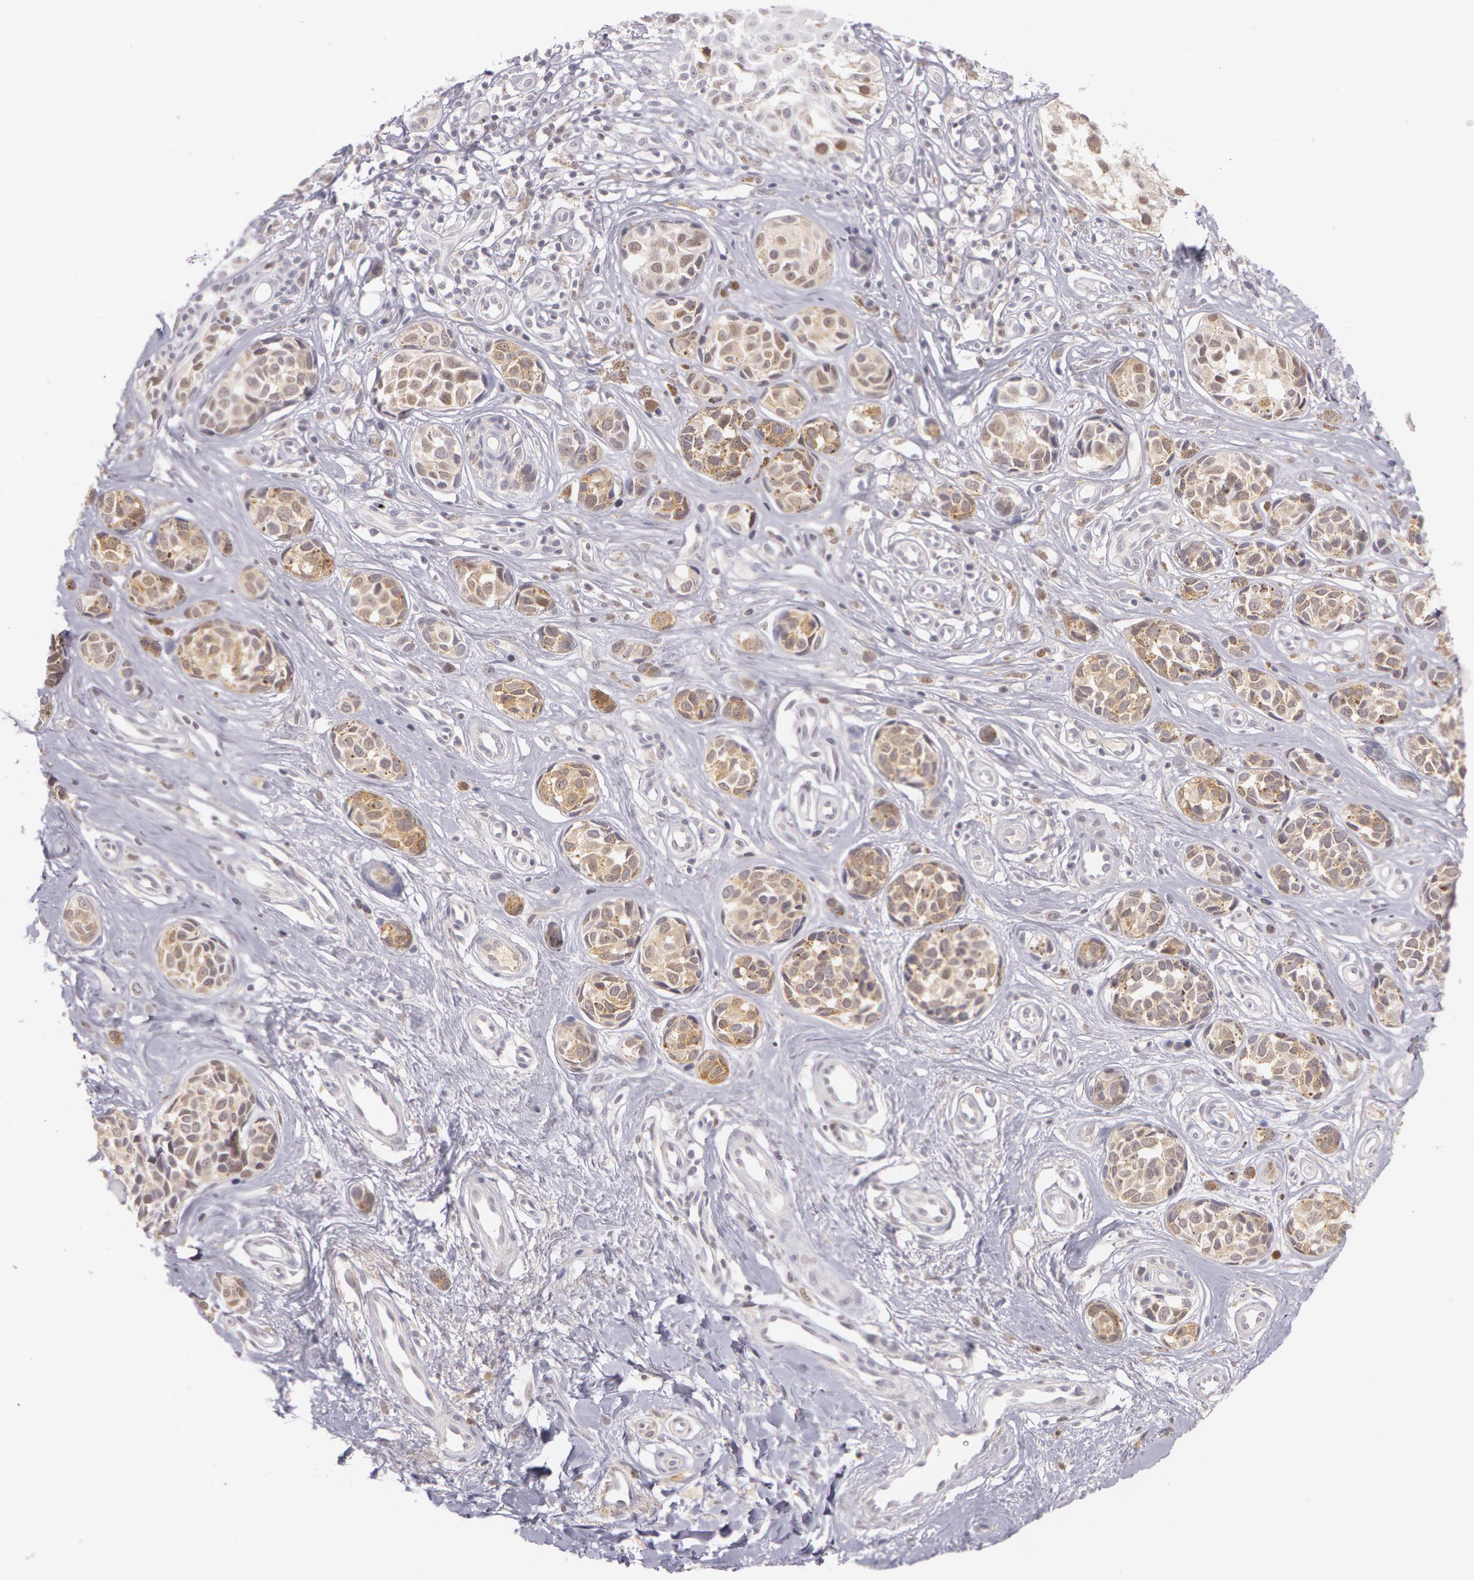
{"staining": {"intensity": "weak", "quantity": "25%-75%", "location": "cytoplasmic/membranous"}, "tissue": "melanoma", "cell_type": "Tumor cells", "image_type": "cancer", "snomed": [{"axis": "morphology", "description": "Malignant melanoma, NOS"}, {"axis": "topography", "description": "Skin"}], "caption": "Malignant melanoma stained for a protein (brown) displays weak cytoplasmic/membranous positive positivity in about 25%-75% of tumor cells.", "gene": "LBP", "patient": {"sex": "male", "age": 79}}